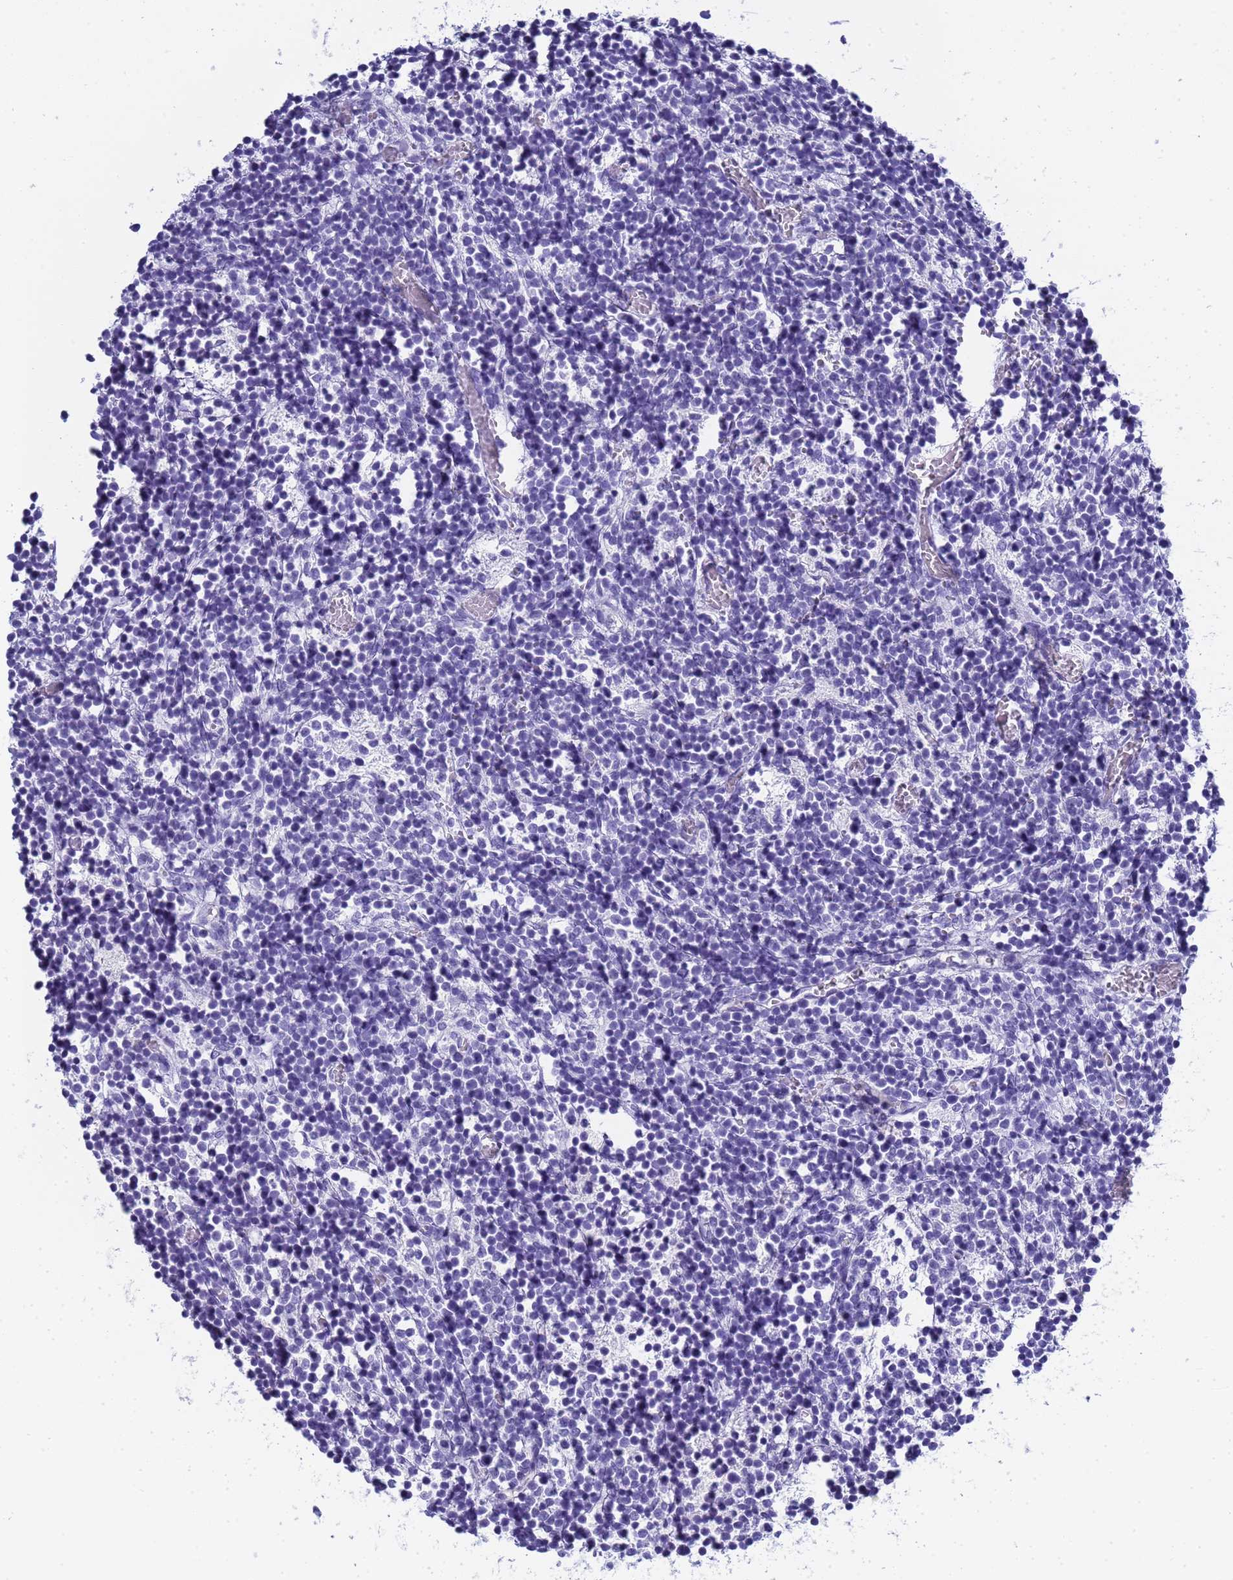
{"staining": {"intensity": "negative", "quantity": "none", "location": "none"}, "tissue": "glioma", "cell_type": "Tumor cells", "image_type": "cancer", "snomed": [{"axis": "morphology", "description": "Glioma, malignant, Low grade"}, {"axis": "topography", "description": "Brain"}], "caption": "Tumor cells show no significant positivity in malignant glioma (low-grade).", "gene": "CTRC", "patient": {"sex": "female", "age": 1}}